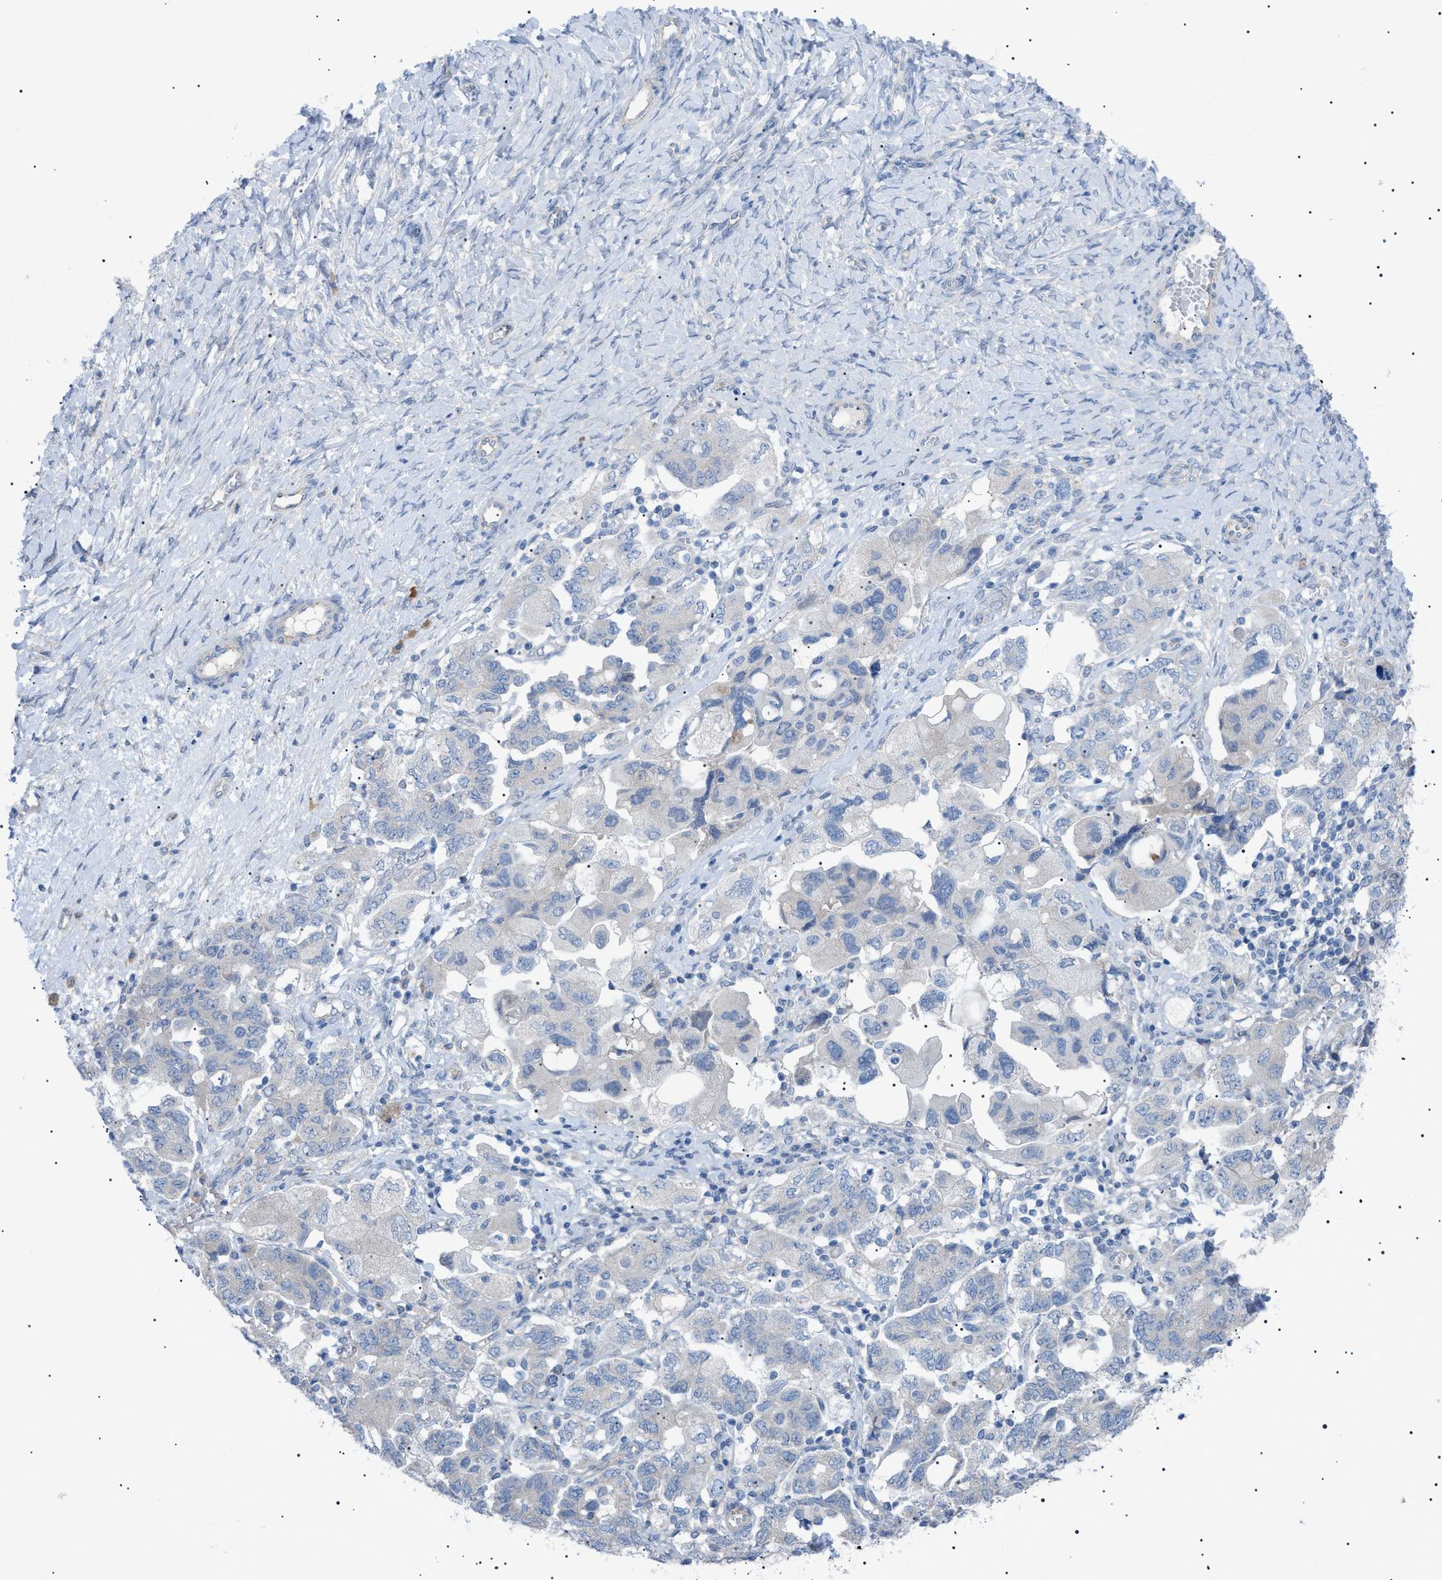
{"staining": {"intensity": "negative", "quantity": "none", "location": "none"}, "tissue": "ovarian cancer", "cell_type": "Tumor cells", "image_type": "cancer", "snomed": [{"axis": "morphology", "description": "Carcinoma, NOS"}, {"axis": "morphology", "description": "Cystadenocarcinoma, serous, NOS"}, {"axis": "topography", "description": "Ovary"}], "caption": "This micrograph is of ovarian carcinoma stained with immunohistochemistry to label a protein in brown with the nuclei are counter-stained blue. There is no expression in tumor cells.", "gene": "ADAMTS1", "patient": {"sex": "female", "age": 69}}